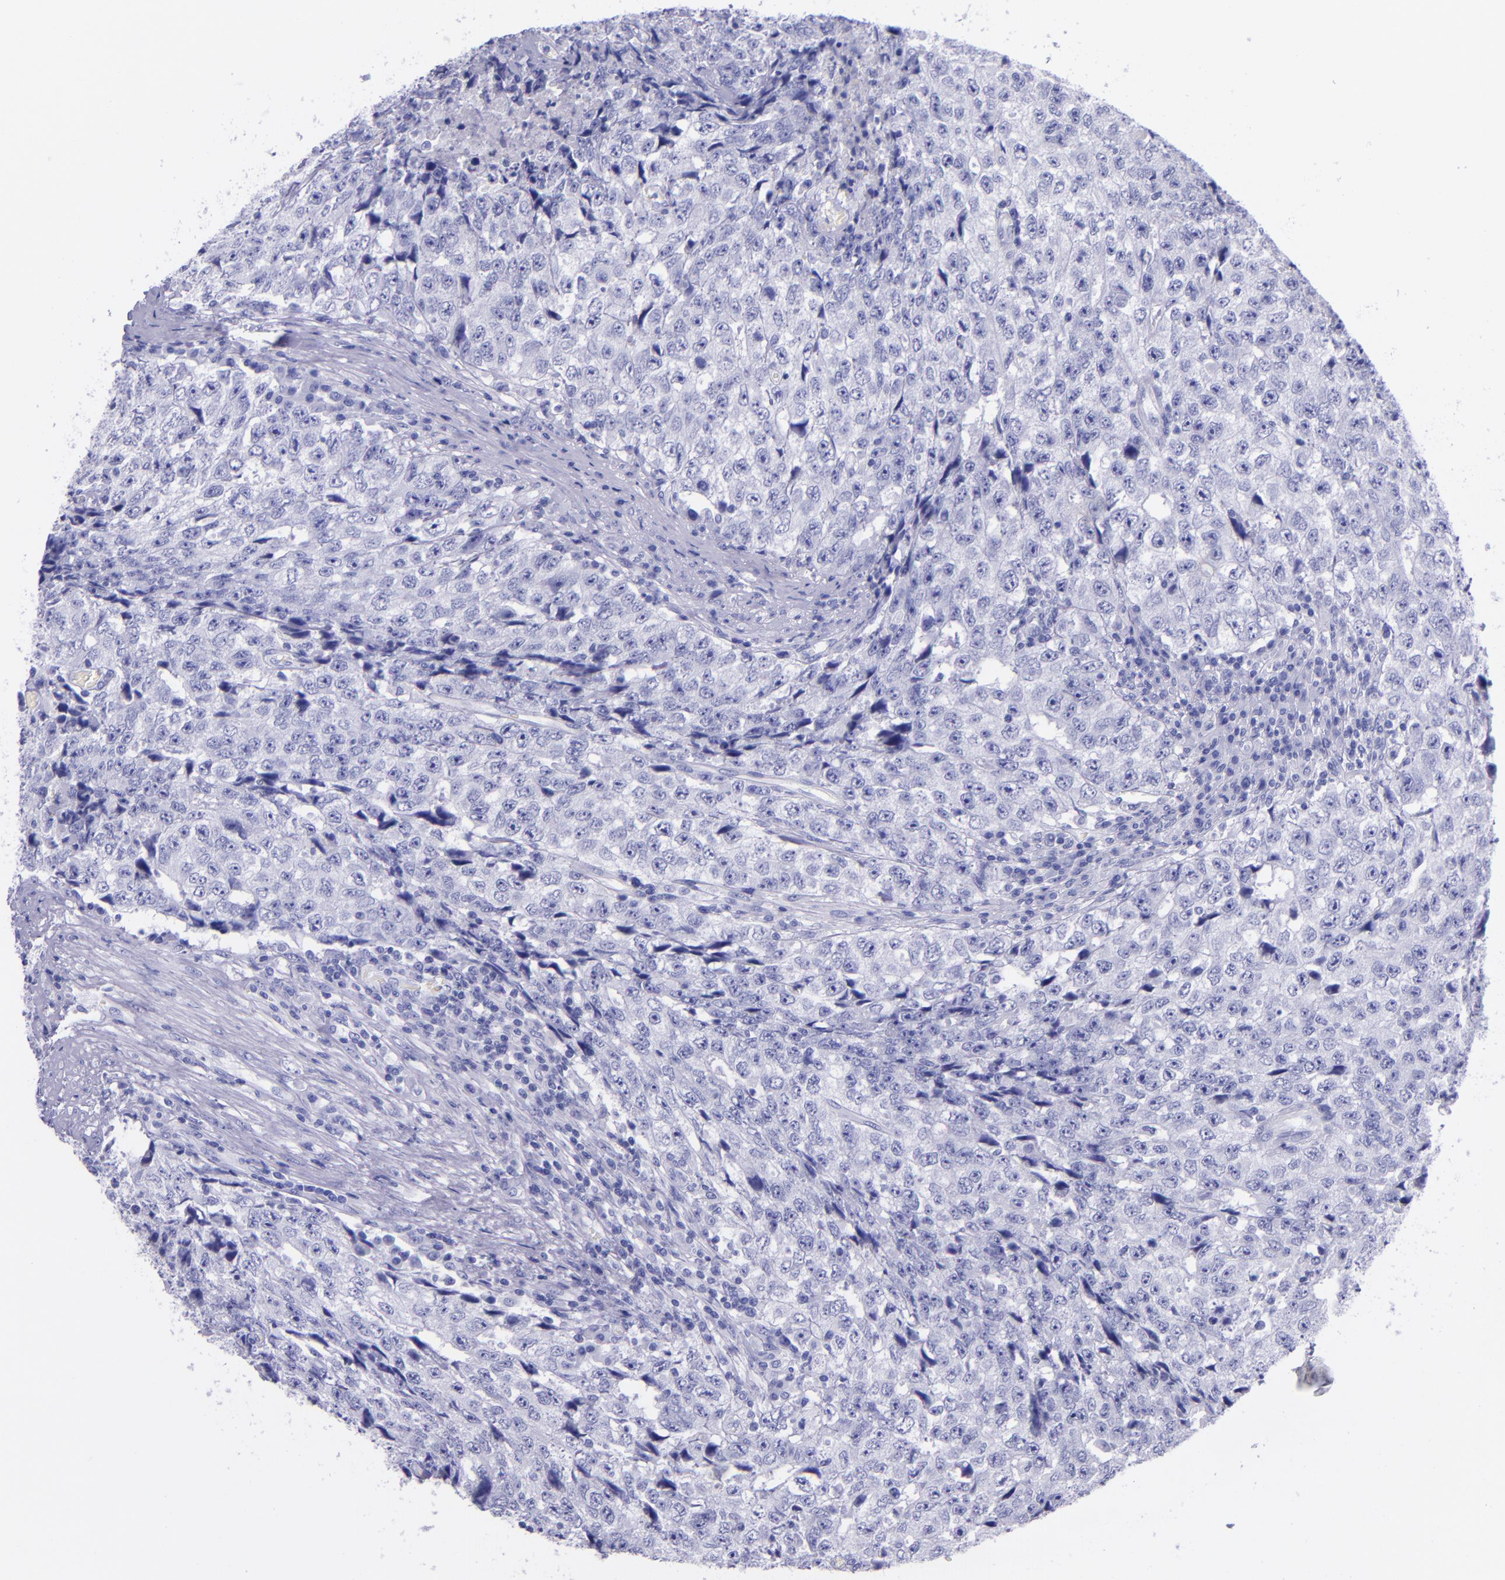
{"staining": {"intensity": "negative", "quantity": "none", "location": "none"}, "tissue": "testis cancer", "cell_type": "Tumor cells", "image_type": "cancer", "snomed": [{"axis": "morphology", "description": "Necrosis, NOS"}, {"axis": "morphology", "description": "Carcinoma, Embryonal, NOS"}, {"axis": "topography", "description": "Testis"}], "caption": "This is an IHC histopathology image of testis cancer (embryonal carcinoma). There is no positivity in tumor cells.", "gene": "SLPI", "patient": {"sex": "male", "age": 19}}